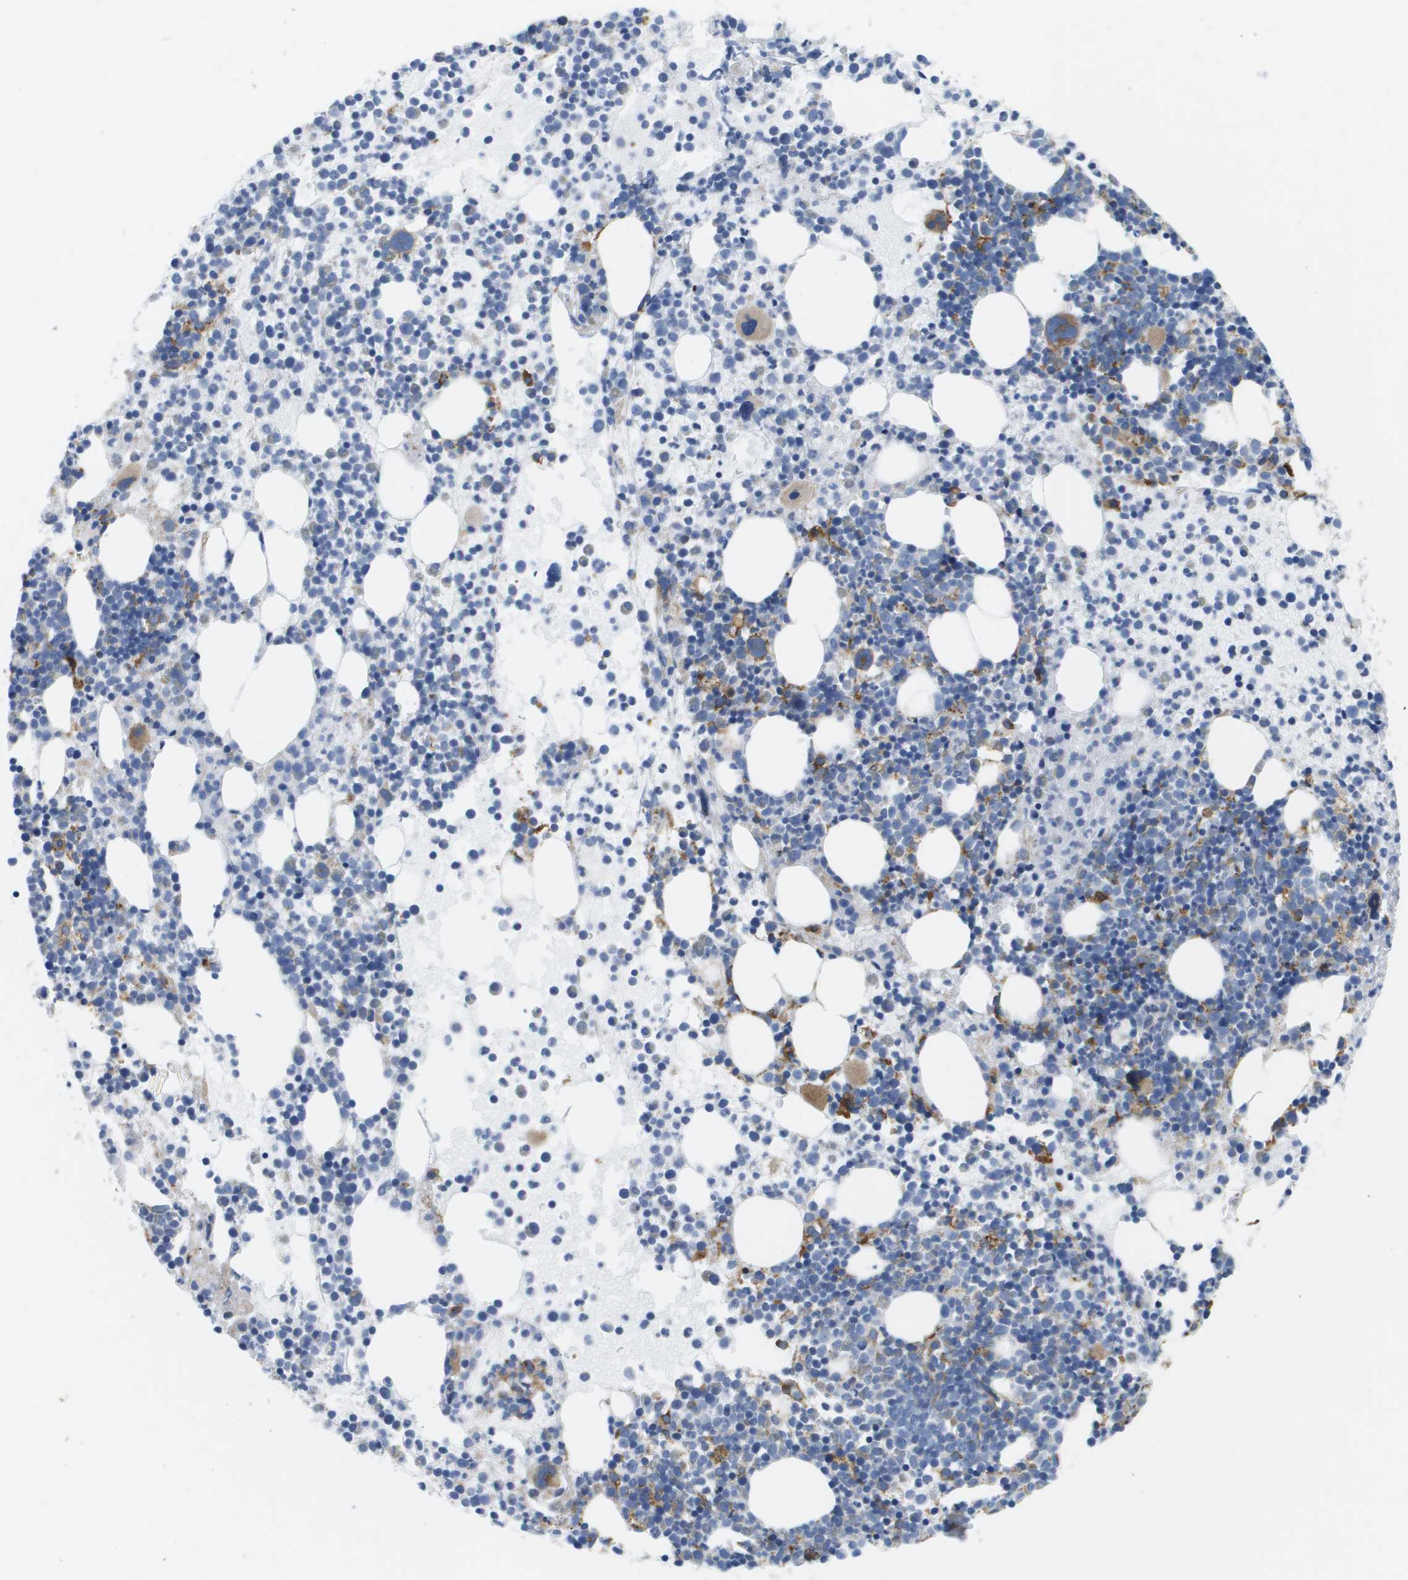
{"staining": {"intensity": "moderate", "quantity": "<25%", "location": "cytoplasmic/membranous"}, "tissue": "bone marrow", "cell_type": "Hematopoietic cells", "image_type": "normal", "snomed": [{"axis": "morphology", "description": "Normal tissue, NOS"}, {"axis": "morphology", "description": "Inflammation, NOS"}, {"axis": "topography", "description": "Bone marrow"}], "caption": "Immunohistochemistry (IHC) photomicrograph of benign bone marrow: bone marrow stained using immunohistochemistry (IHC) displays low levels of moderate protein expression localized specifically in the cytoplasmic/membranous of hematopoietic cells, appearing as a cytoplasmic/membranous brown color.", "gene": "ST3GAL2", "patient": {"sex": "male", "age": 58}}